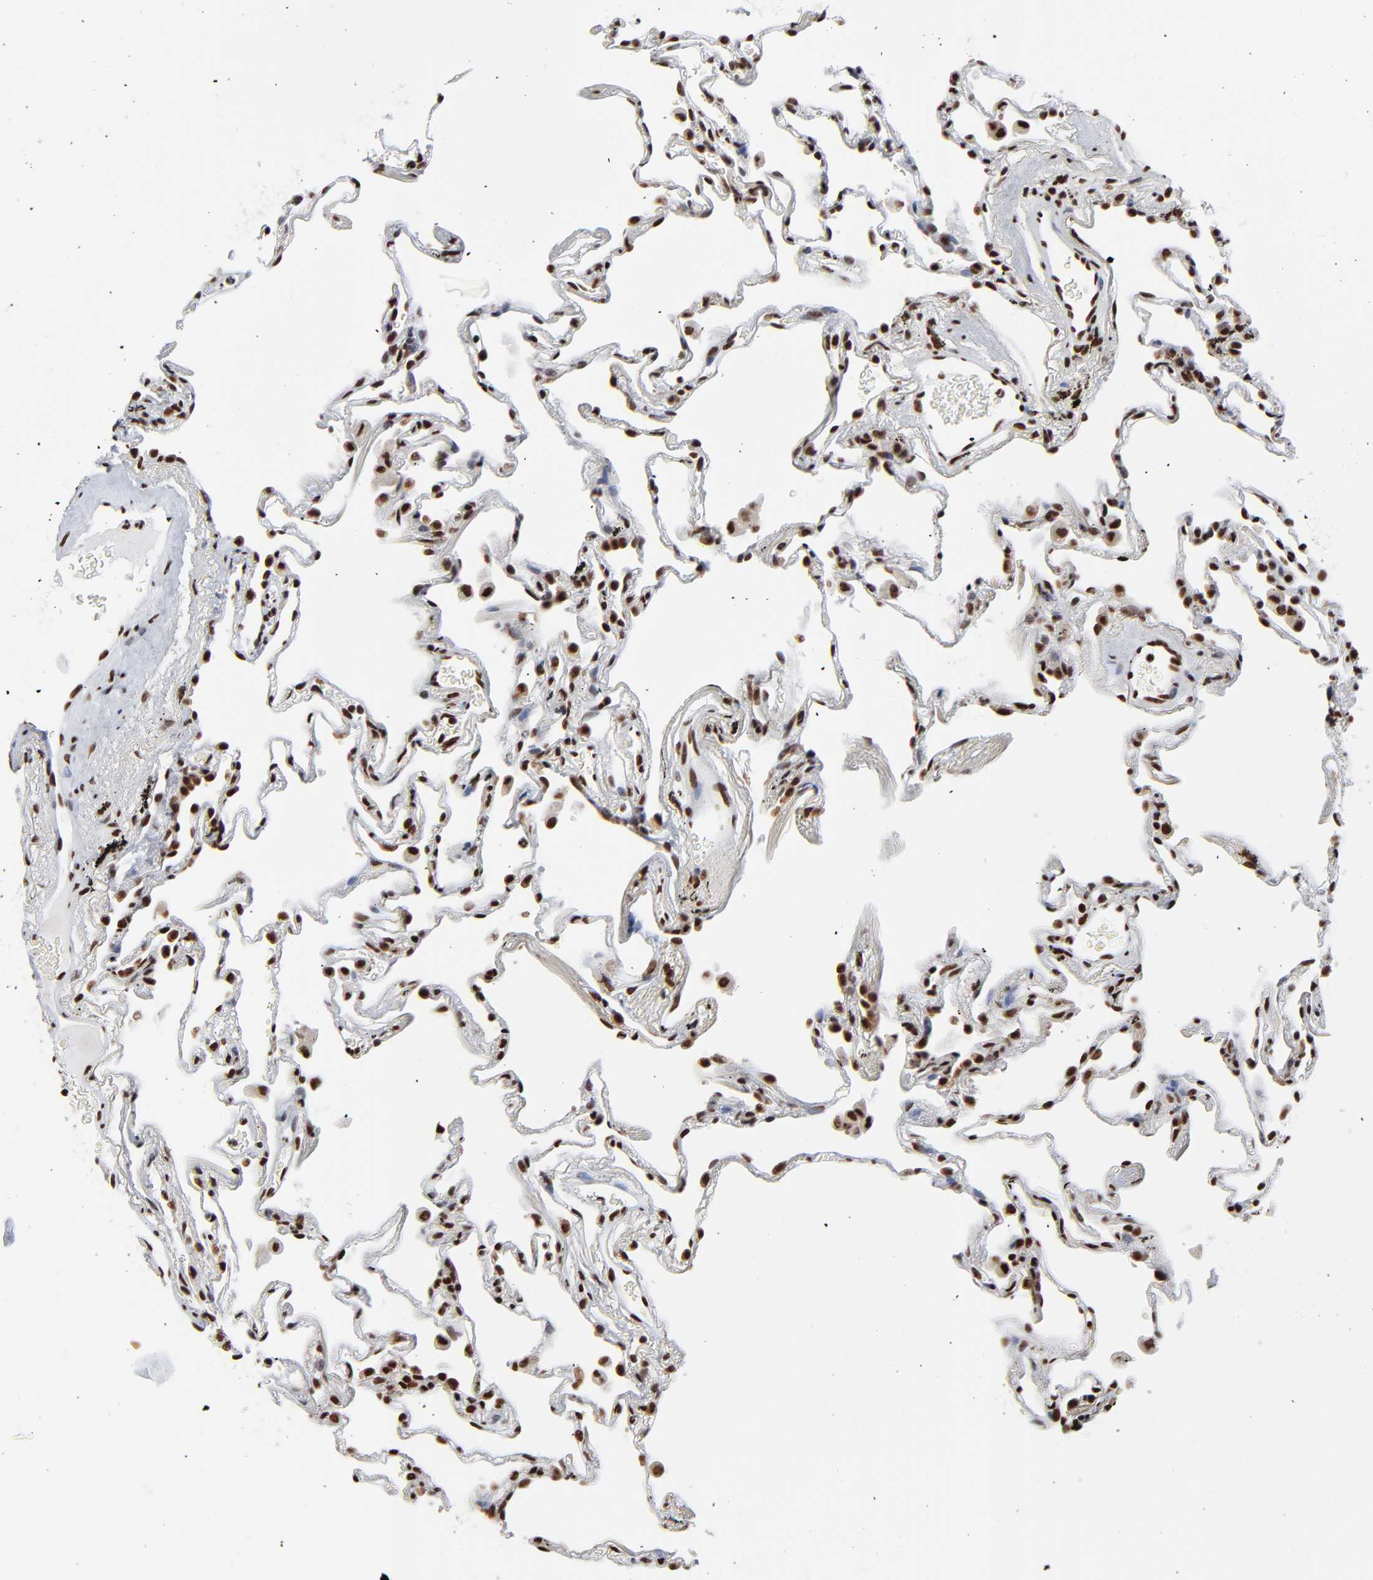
{"staining": {"intensity": "strong", "quantity": ">75%", "location": "nuclear"}, "tissue": "lung", "cell_type": "Alveolar cells", "image_type": "normal", "snomed": [{"axis": "morphology", "description": "Normal tissue, NOS"}, {"axis": "morphology", "description": "Inflammation, NOS"}, {"axis": "topography", "description": "Lung"}], "caption": "The image reveals staining of unremarkable lung, revealing strong nuclear protein expression (brown color) within alveolar cells.", "gene": "CREB1", "patient": {"sex": "male", "age": 69}}